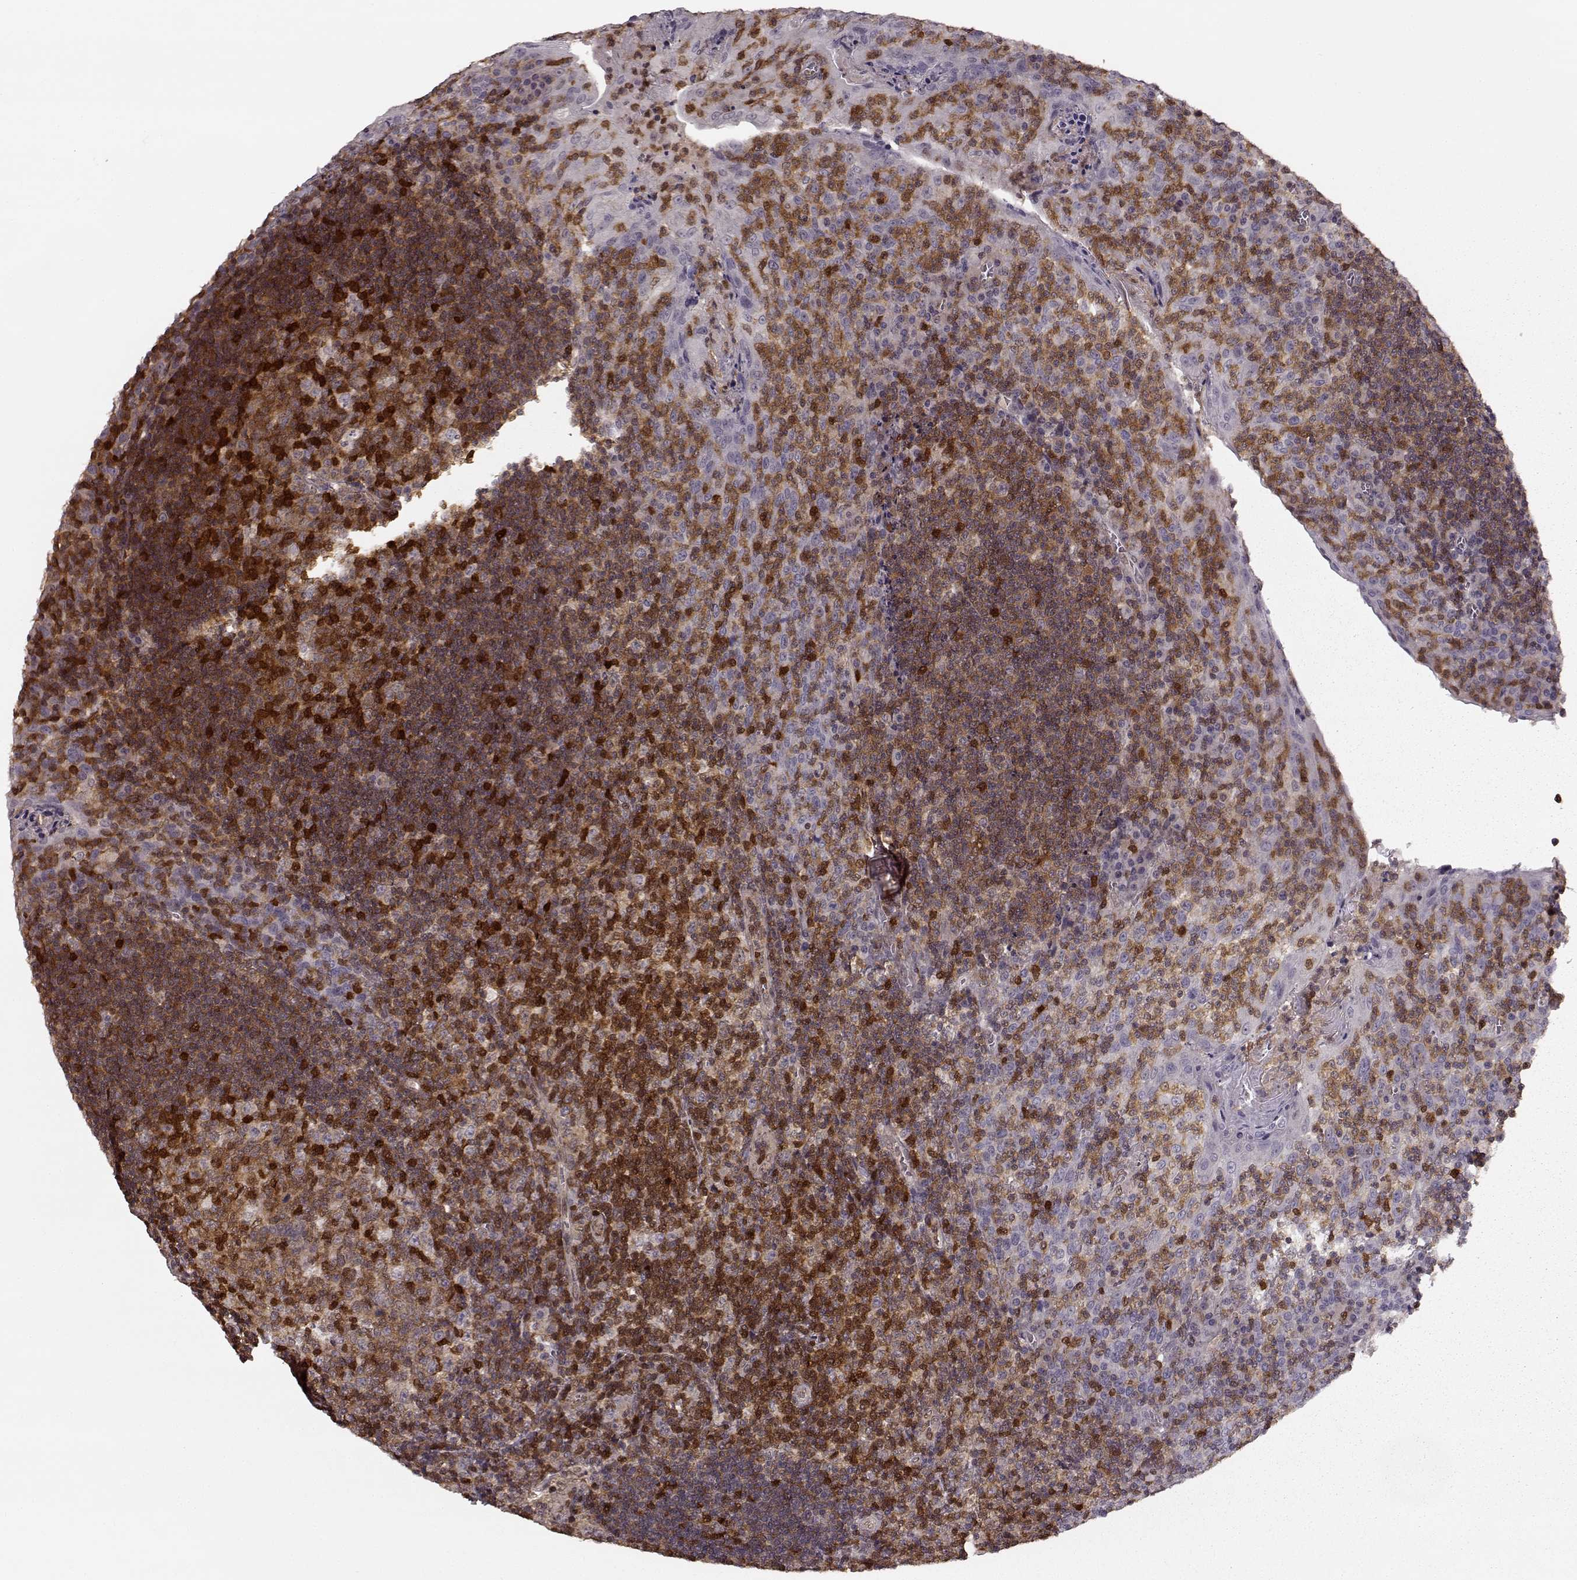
{"staining": {"intensity": "strong", "quantity": ">75%", "location": "cytoplasmic/membranous"}, "tissue": "tonsil", "cell_type": "Germinal center cells", "image_type": "normal", "snomed": [{"axis": "morphology", "description": "Normal tissue, NOS"}, {"axis": "topography", "description": "Tonsil"}], "caption": "Brown immunohistochemical staining in normal tonsil shows strong cytoplasmic/membranous positivity in approximately >75% of germinal center cells.", "gene": "MFSD1", "patient": {"sex": "male", "age": 17}}